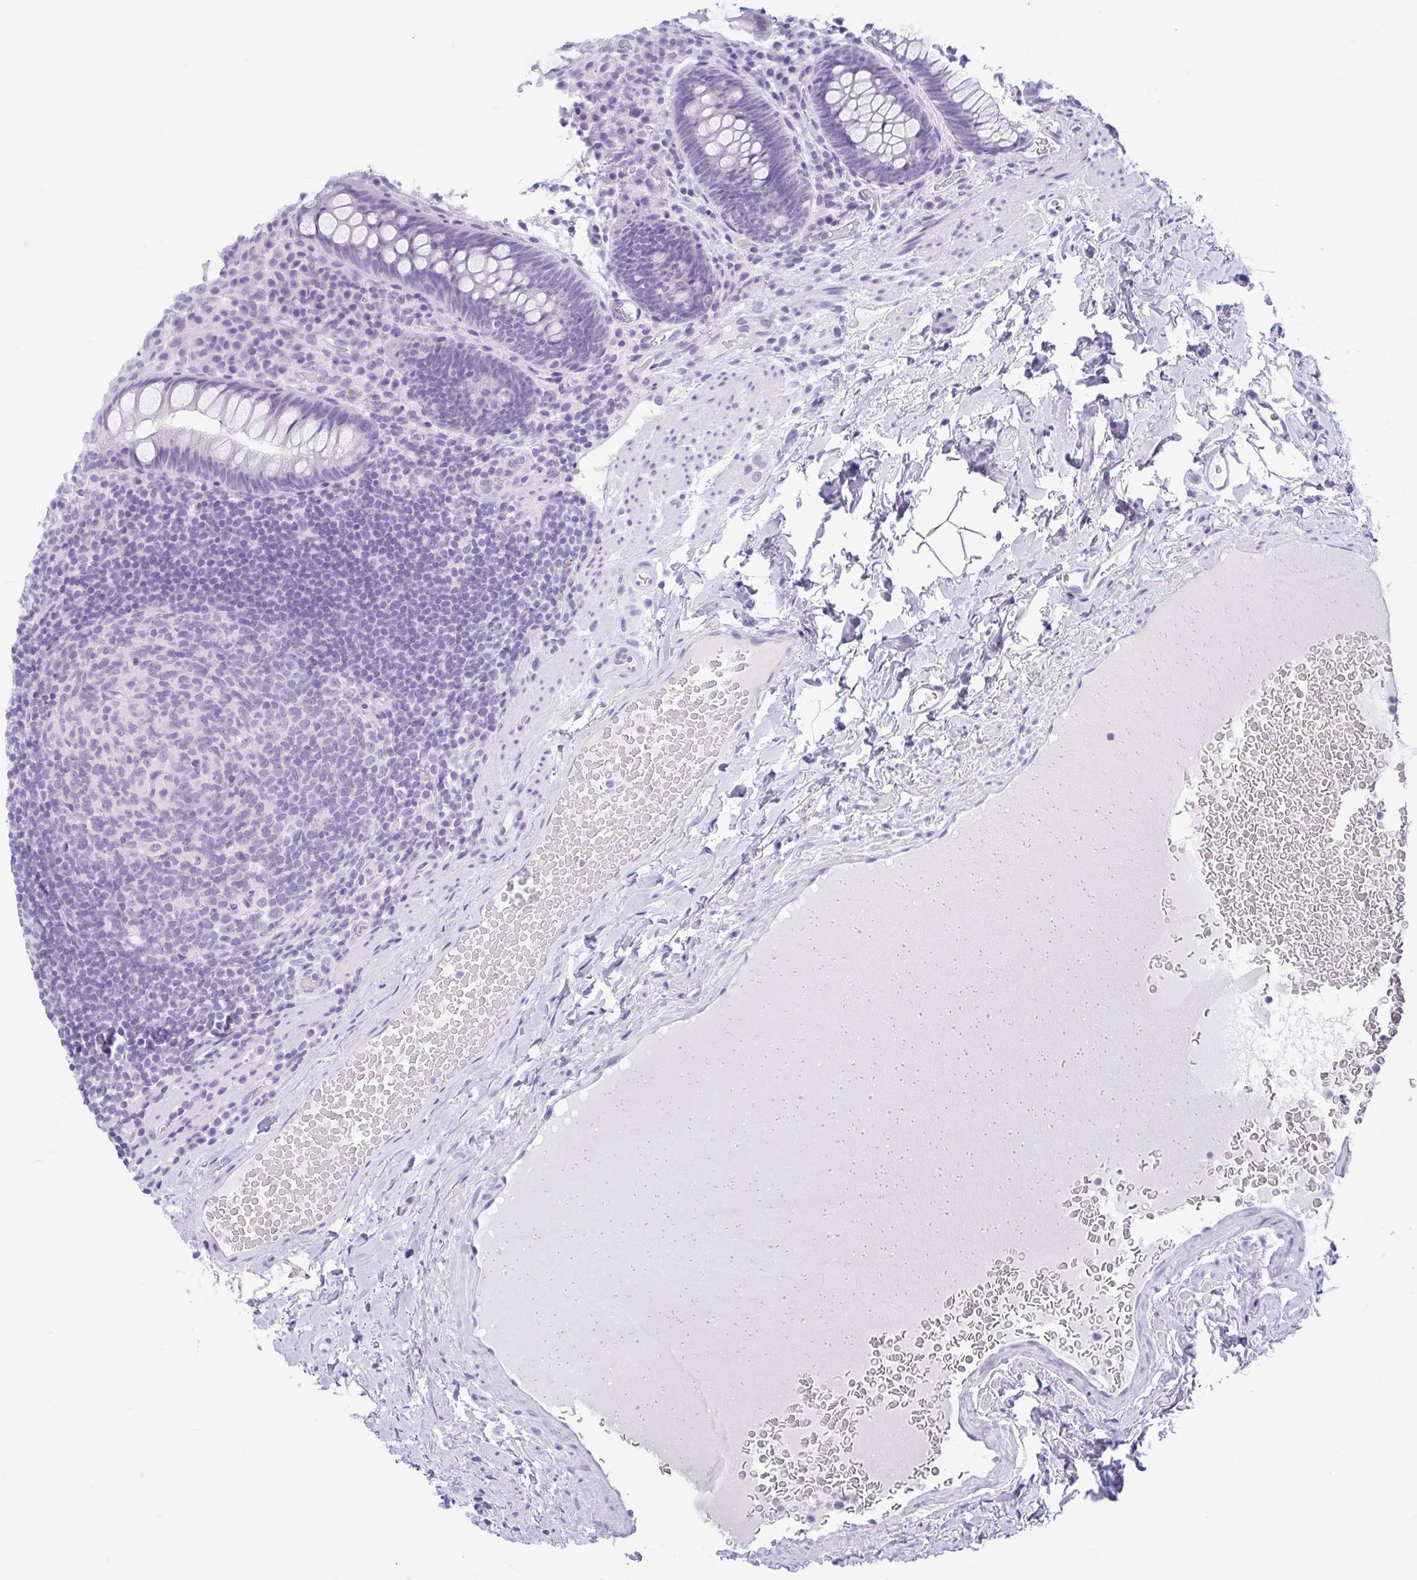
{"staining": {"intensity": "negative", "quantity": "none", "location": "none"}, "tissue": "rectum", "cell_type": "Glandular cells", "image_type": "normal", "snomed": [{"axis": "morphology", "description": "Normal tissue, NOS"}, {"axis": "topography", "description": "Rectum"}], "caption": "Glandular cells show no significant staining in normal rectum. (DAB immunohistochemistry (IHC) with hematoxylin counter stain).", "gene": "ZNF319", "patient": {"sex": "female", "age": 69}}